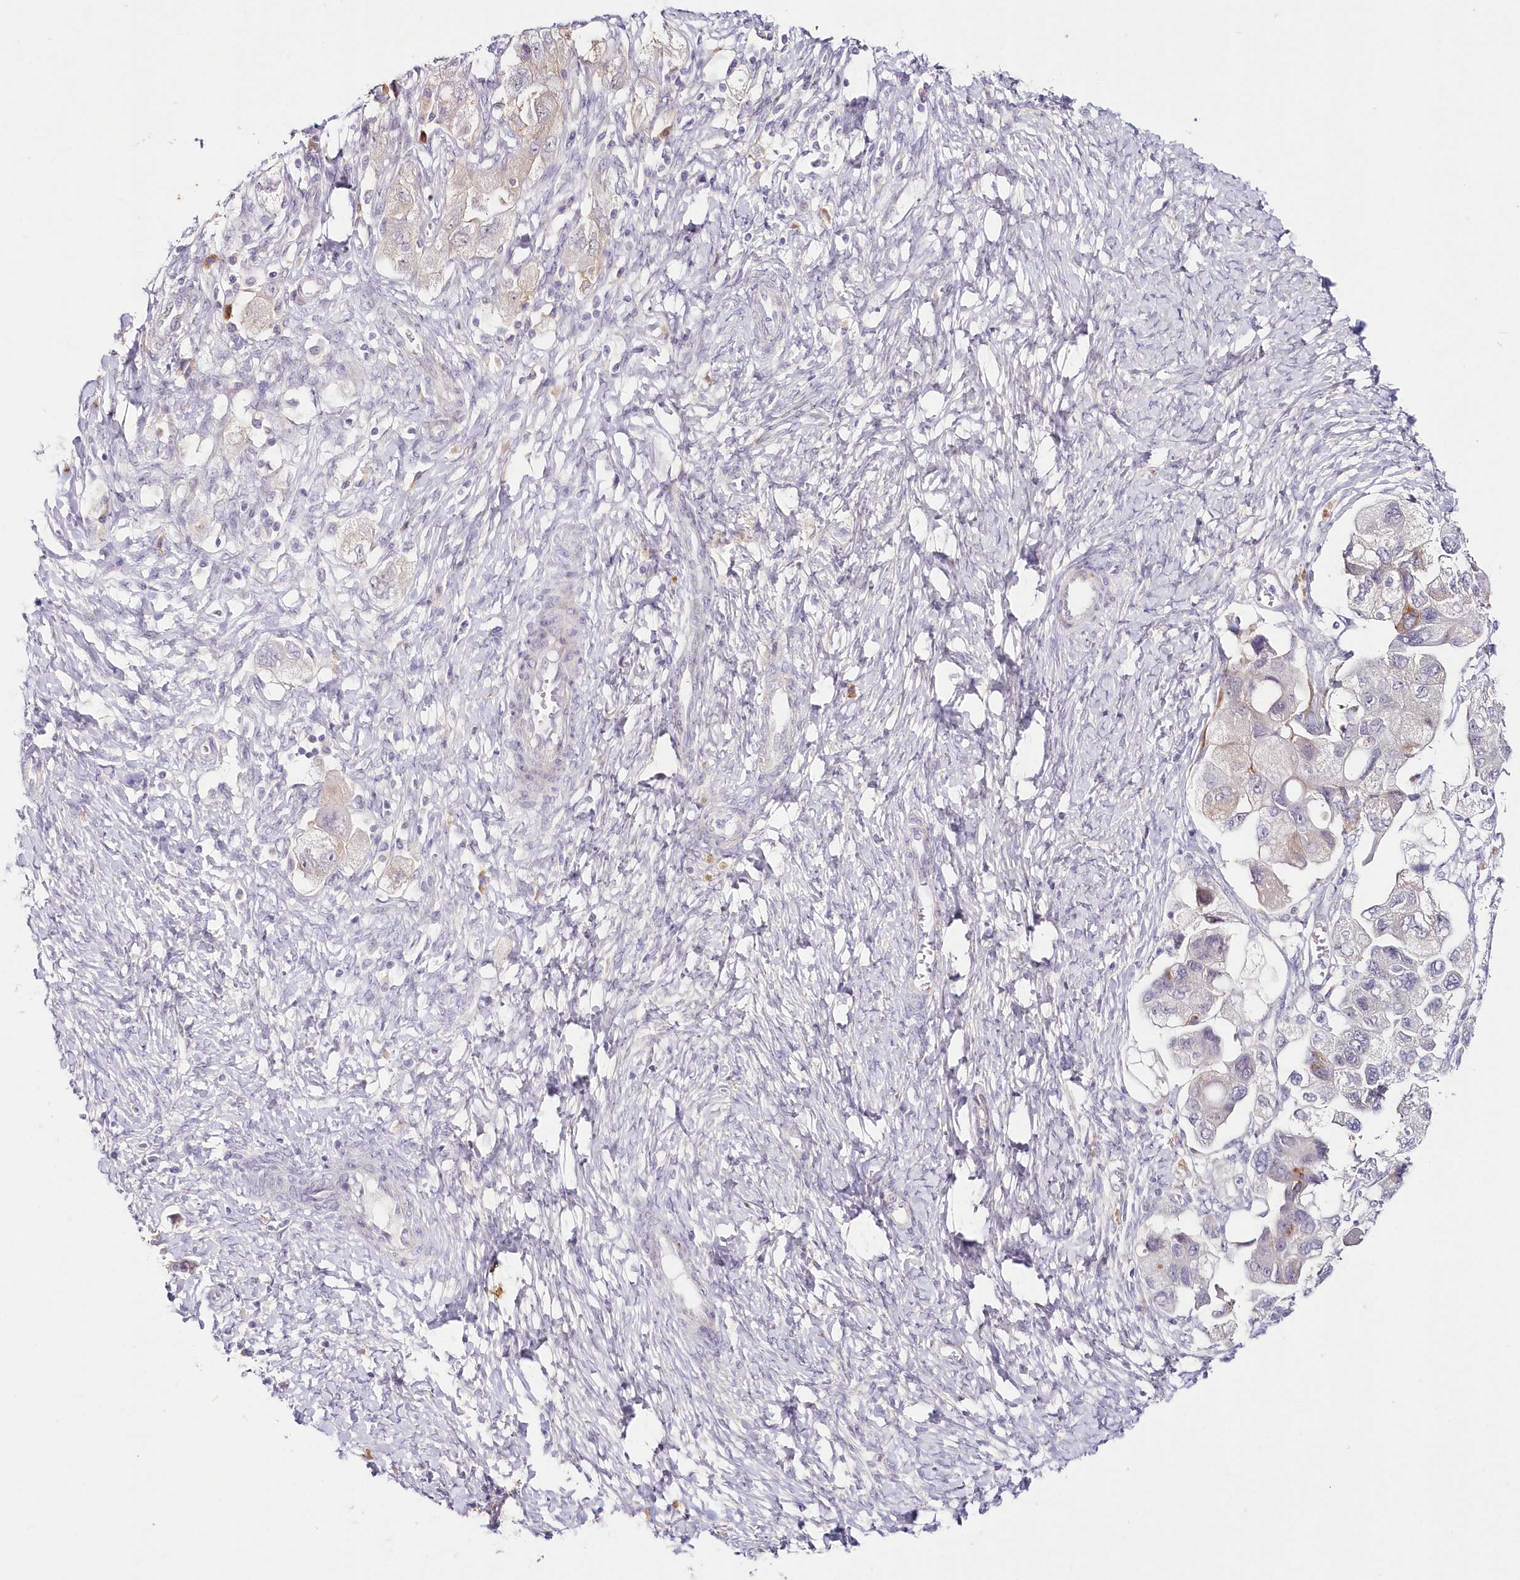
{"staining": {"intensity": "negative", "quantity": "none", "location": "none"}, "tissue": "ovarian cancer", "cell_type": "Tumor cells", "image_type": "cancer", "snomed": [{"axis": "morphology", "description": "Carcinoma, NOS"}, {"axis": "morphology", "description": "Cystadenocarcinoma, serous, NOS"}, {"axis": "topography", "description": "Ovary"}], "caption": "High power microscopy histopathology image of an immunohistochemistry image of ovarian cancer (carcinoma), revealing no significant staining in tumor cells.", "gene": "SNED1", "patient": {"sex": "female", "age": 69}}